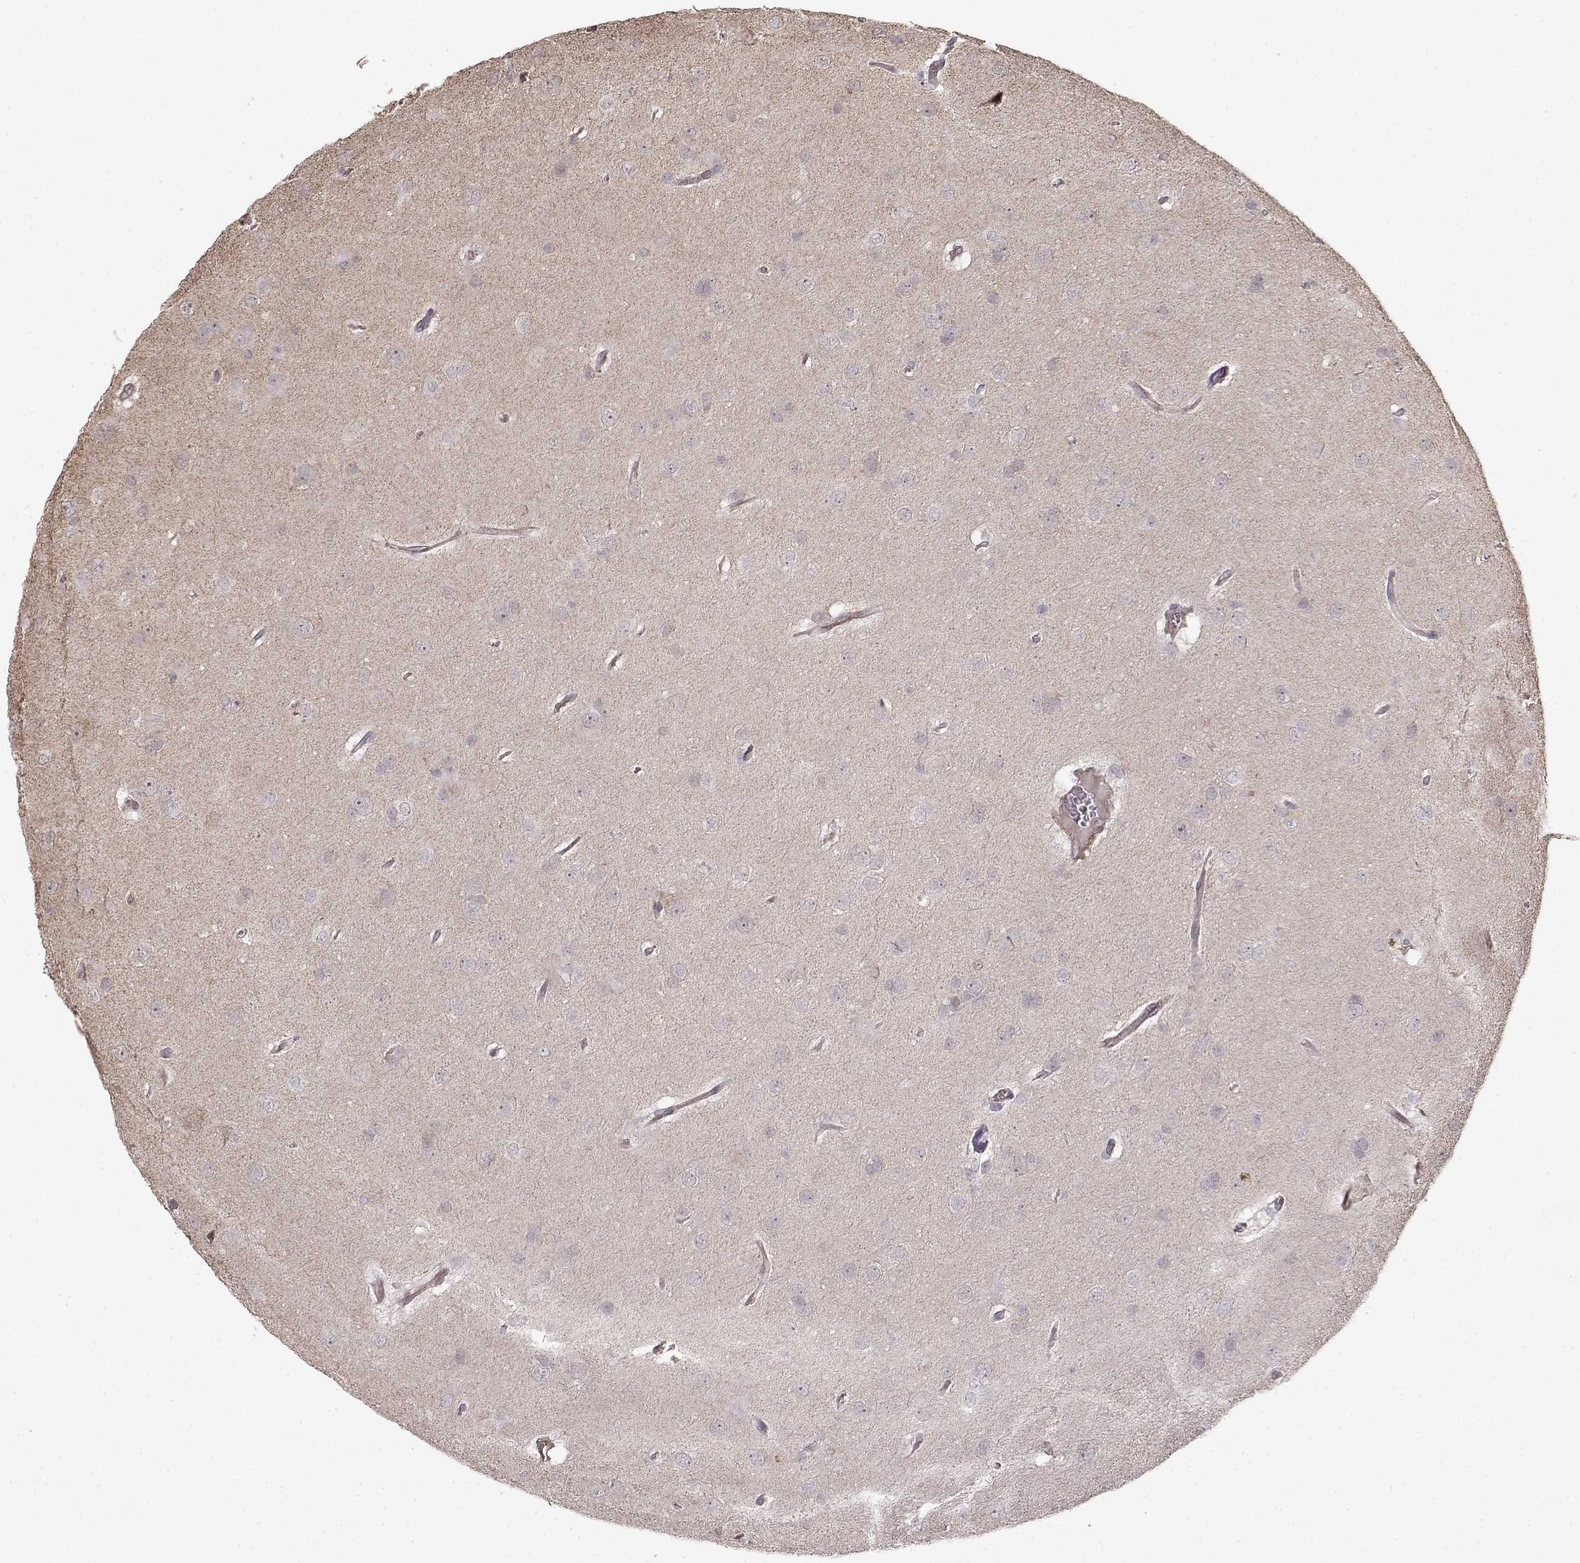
{"staining": {"intensity": "negative", "quantity": "none", "location": "none"}, "tissue": "glioma", "cell_type": "Tumor cells", "image_type": "cancer", "snomed": [{"axis": "morphology", "description": "Glioma, malignant, Low grade"}, {"axis": "topography", "description": "Brain"}], "caption": "The histopathology image exhibits no significant staining in tumor cells of glioma.", "gene": "BACH2", "patient": {"sex": "male", "age": 58}}